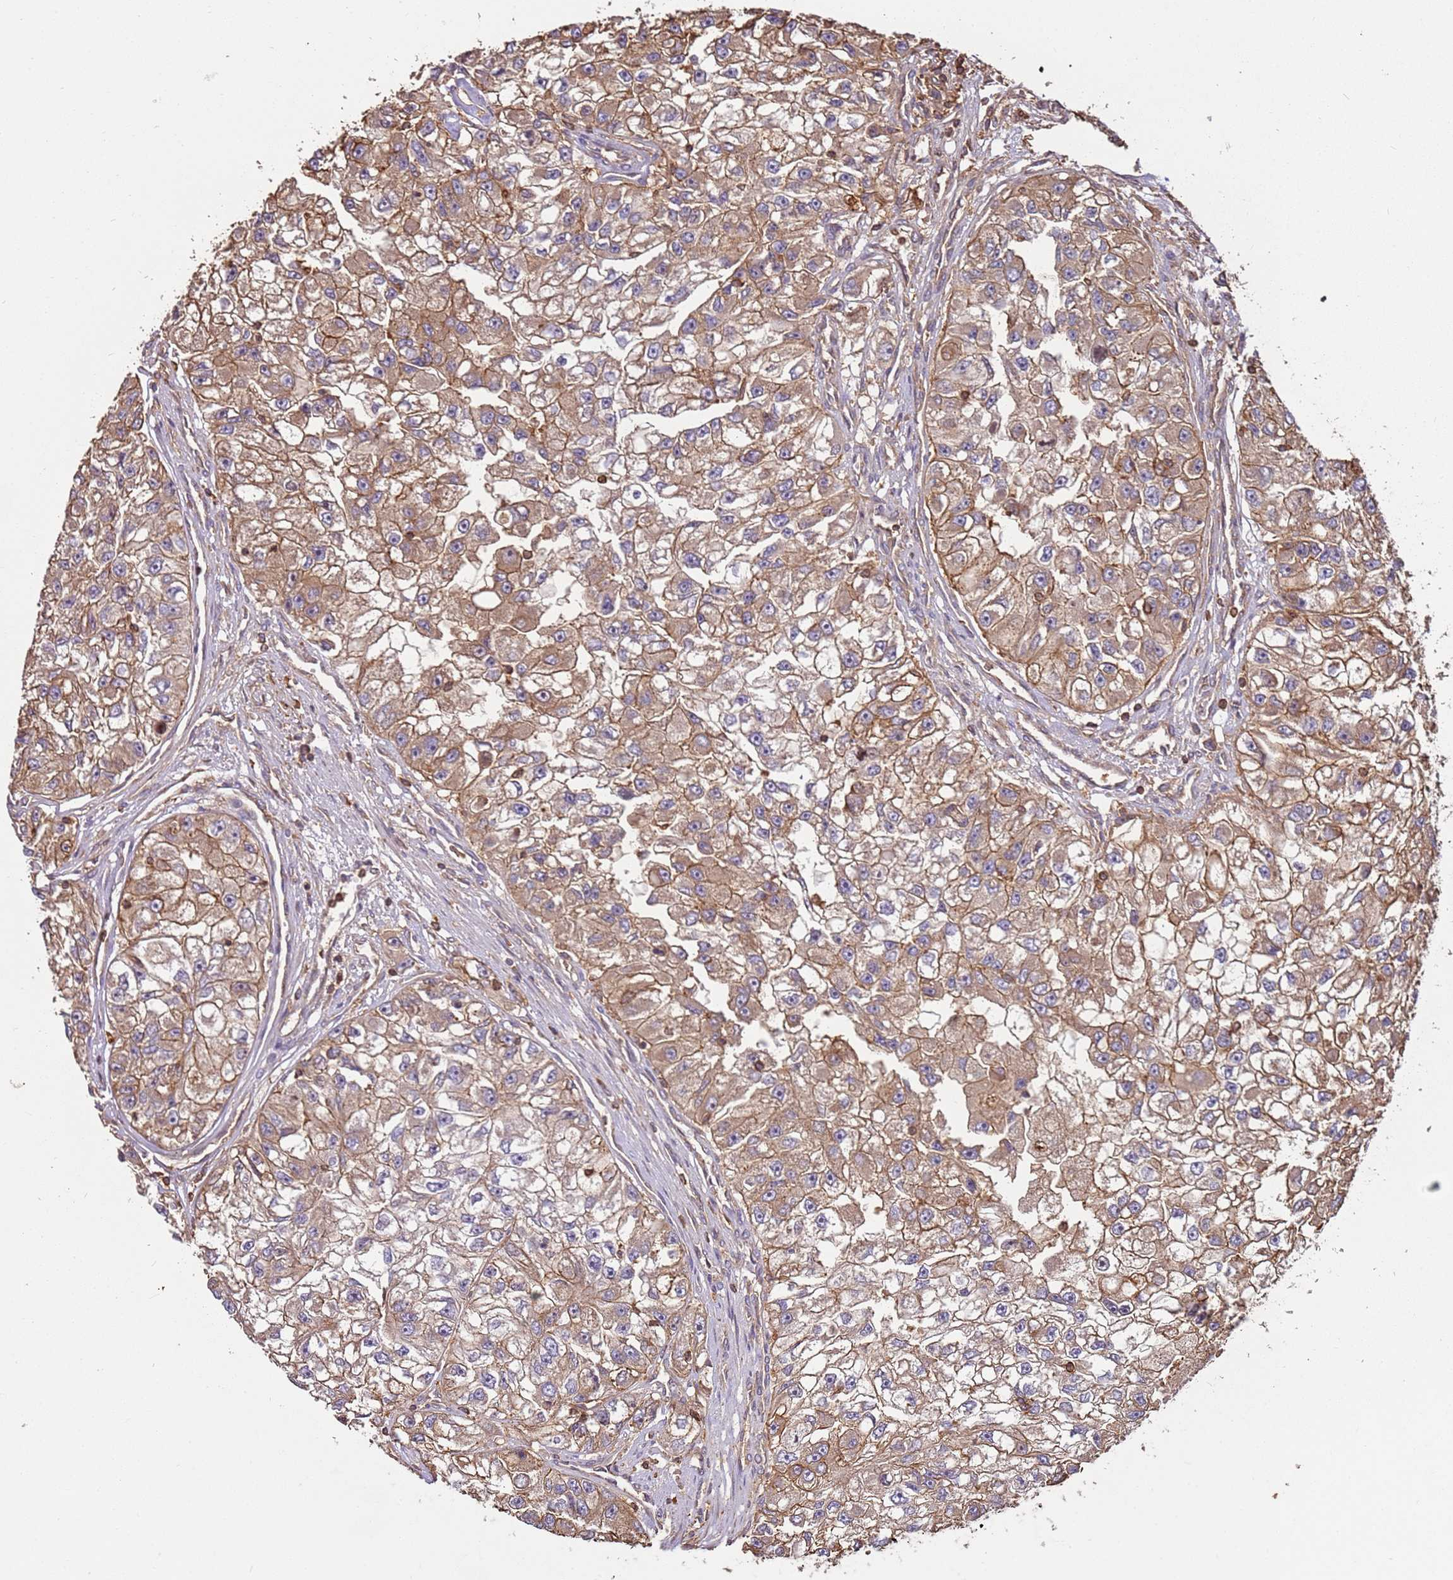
{"staining": {"intensity": "moderate", "quantity": ">75%", "location": "cytoplasmic/membranous"}, "tissue": "renal cancer", "cell_type": "Tumor cells", "image_type": "cancer", "snomed": [{"axis": "morphology", "description": "Adenocarcinoma, NOS"}, {"axis": "topography", "description": "Kidney"}], "caption": "Immunohistochemical staining of human renal cancer (adenocarcinoma) shows medium levels of moderate cytoplasmic/membranous expression in about >75% of tumor cells.", "gene": "ACVR2A", "patient": {"sex": "male", "age": 63}}